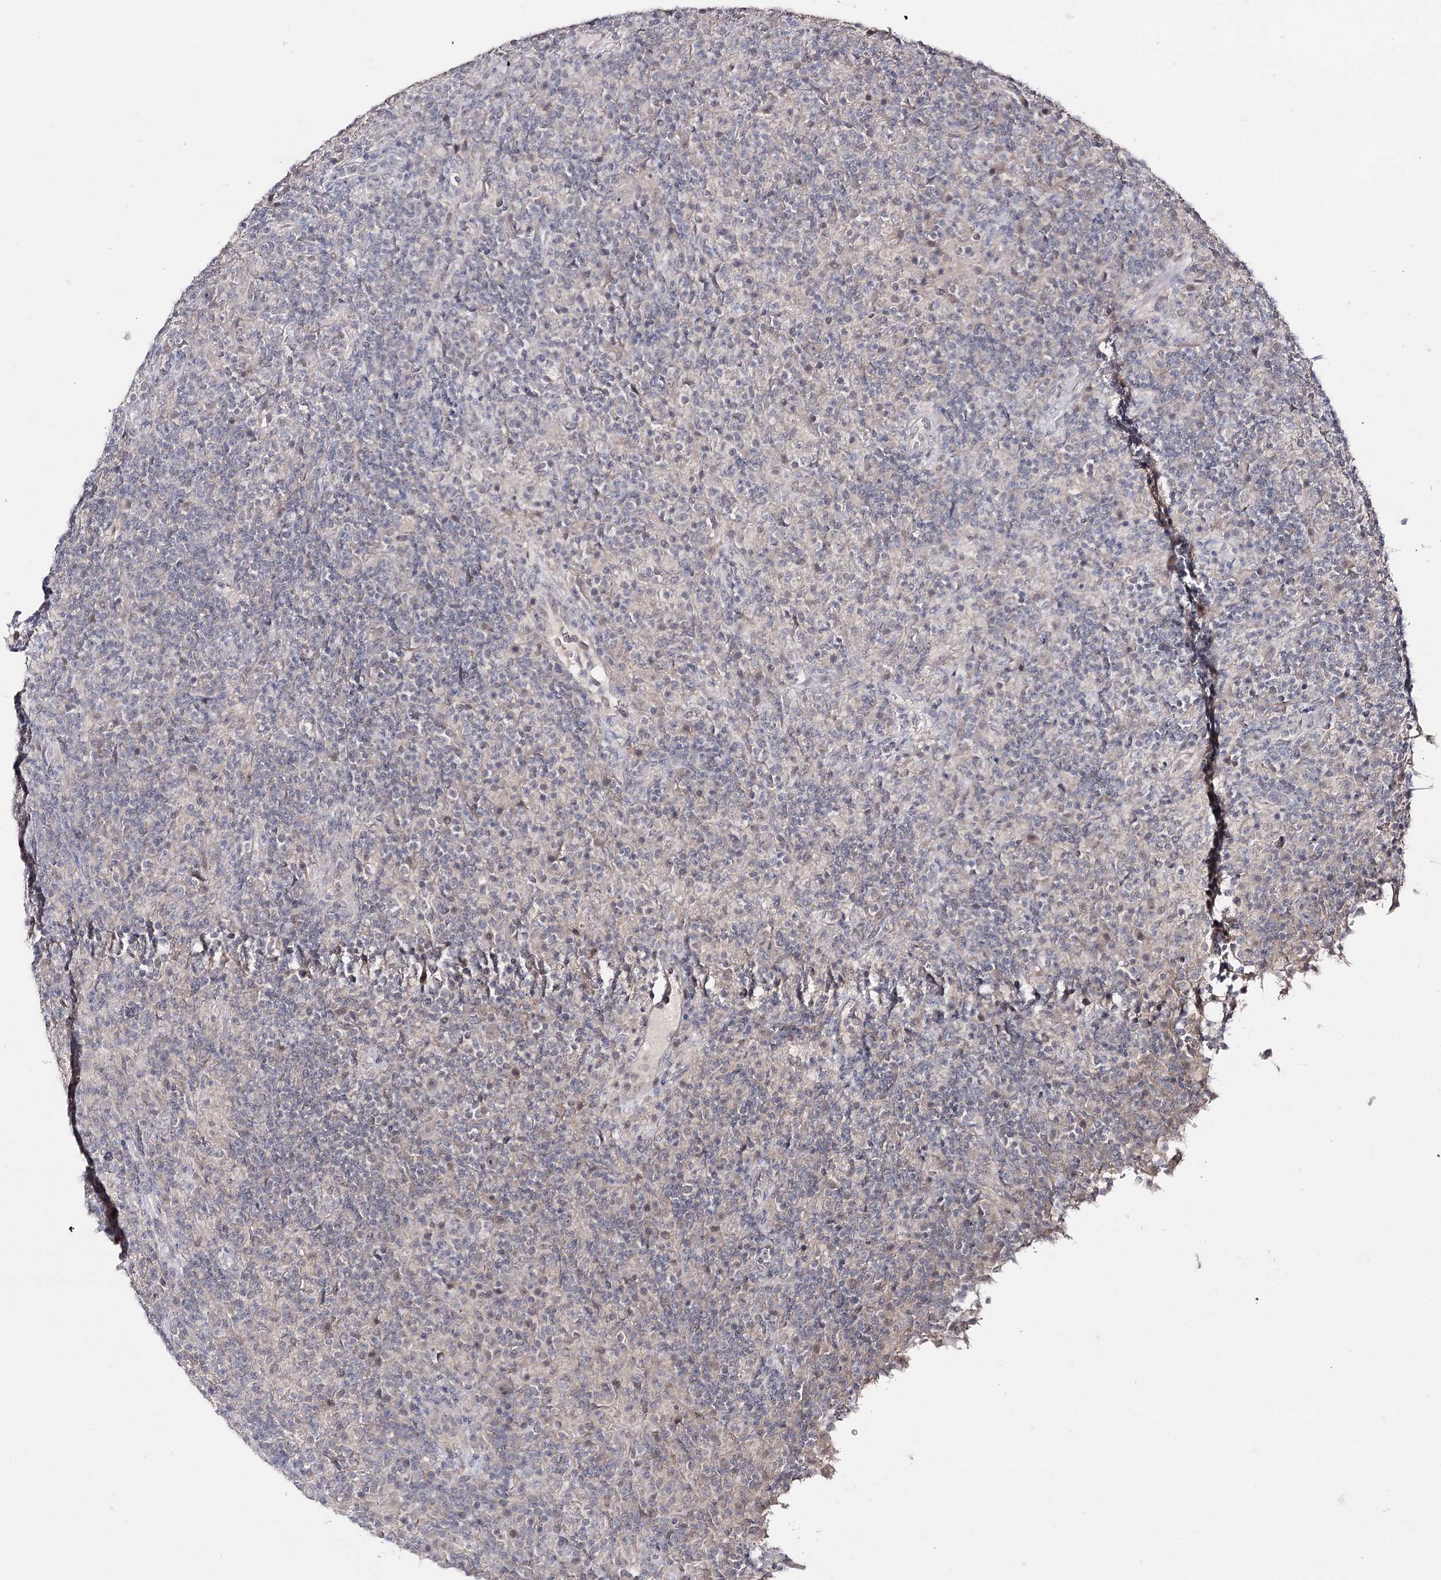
{"staining": {"intensity": "negative", "quantity": "none", "location": "none"}, "tissue": "lymphoma", "cell_type": "Tumor cells", "image_type": "cancer", "snomed": [{"axis": "morphology", "description": "Hodgkin's disease, NOS"}, {"axis": "topography", "description": "Lymph node"}], "caption": "Immunohistochemistry of lymphoma exhibits no expression in tumor cells. (DAB (3,3'-diaminobenzidine) IHC, high magnification).", "gene": "HSD11B2", "patient": {"sex": "male", "age": 70}}